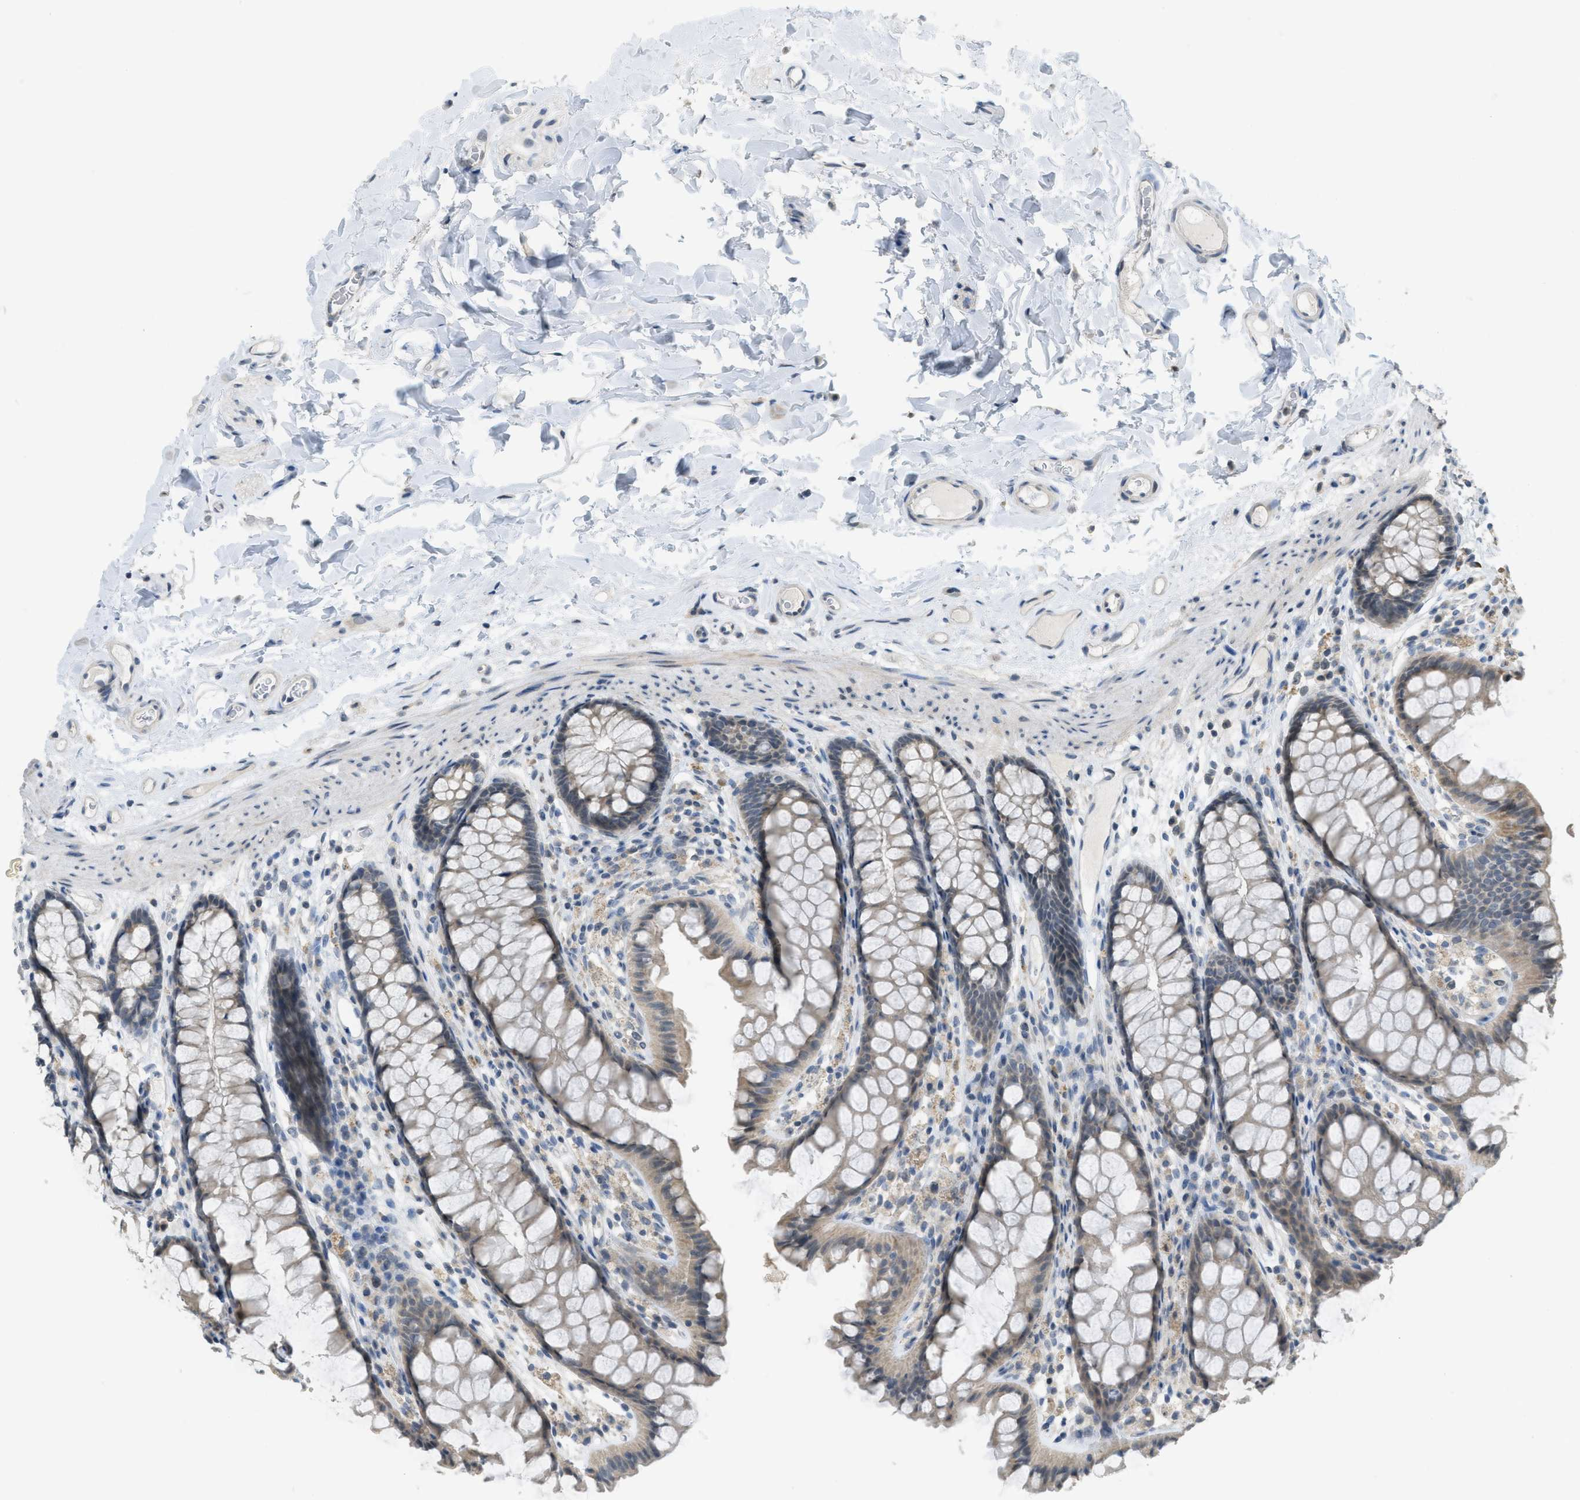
{"staining": {"intensity": "negative", "quantity": "none", "location": "none"}, "tissue": "colon", "cell_type": "Endothelial cells", "image_type": "normal", "snomed": [{"axis": "morphology", "description": "Normal tissue, NOS"}, {"axis": "topography", "description": "Colon"}], "caption": "Endothelial cells are negative for protein expression in normal human colon.", "gene": "TXNDC2", "patient": {"sex": "female", "age": 55}}